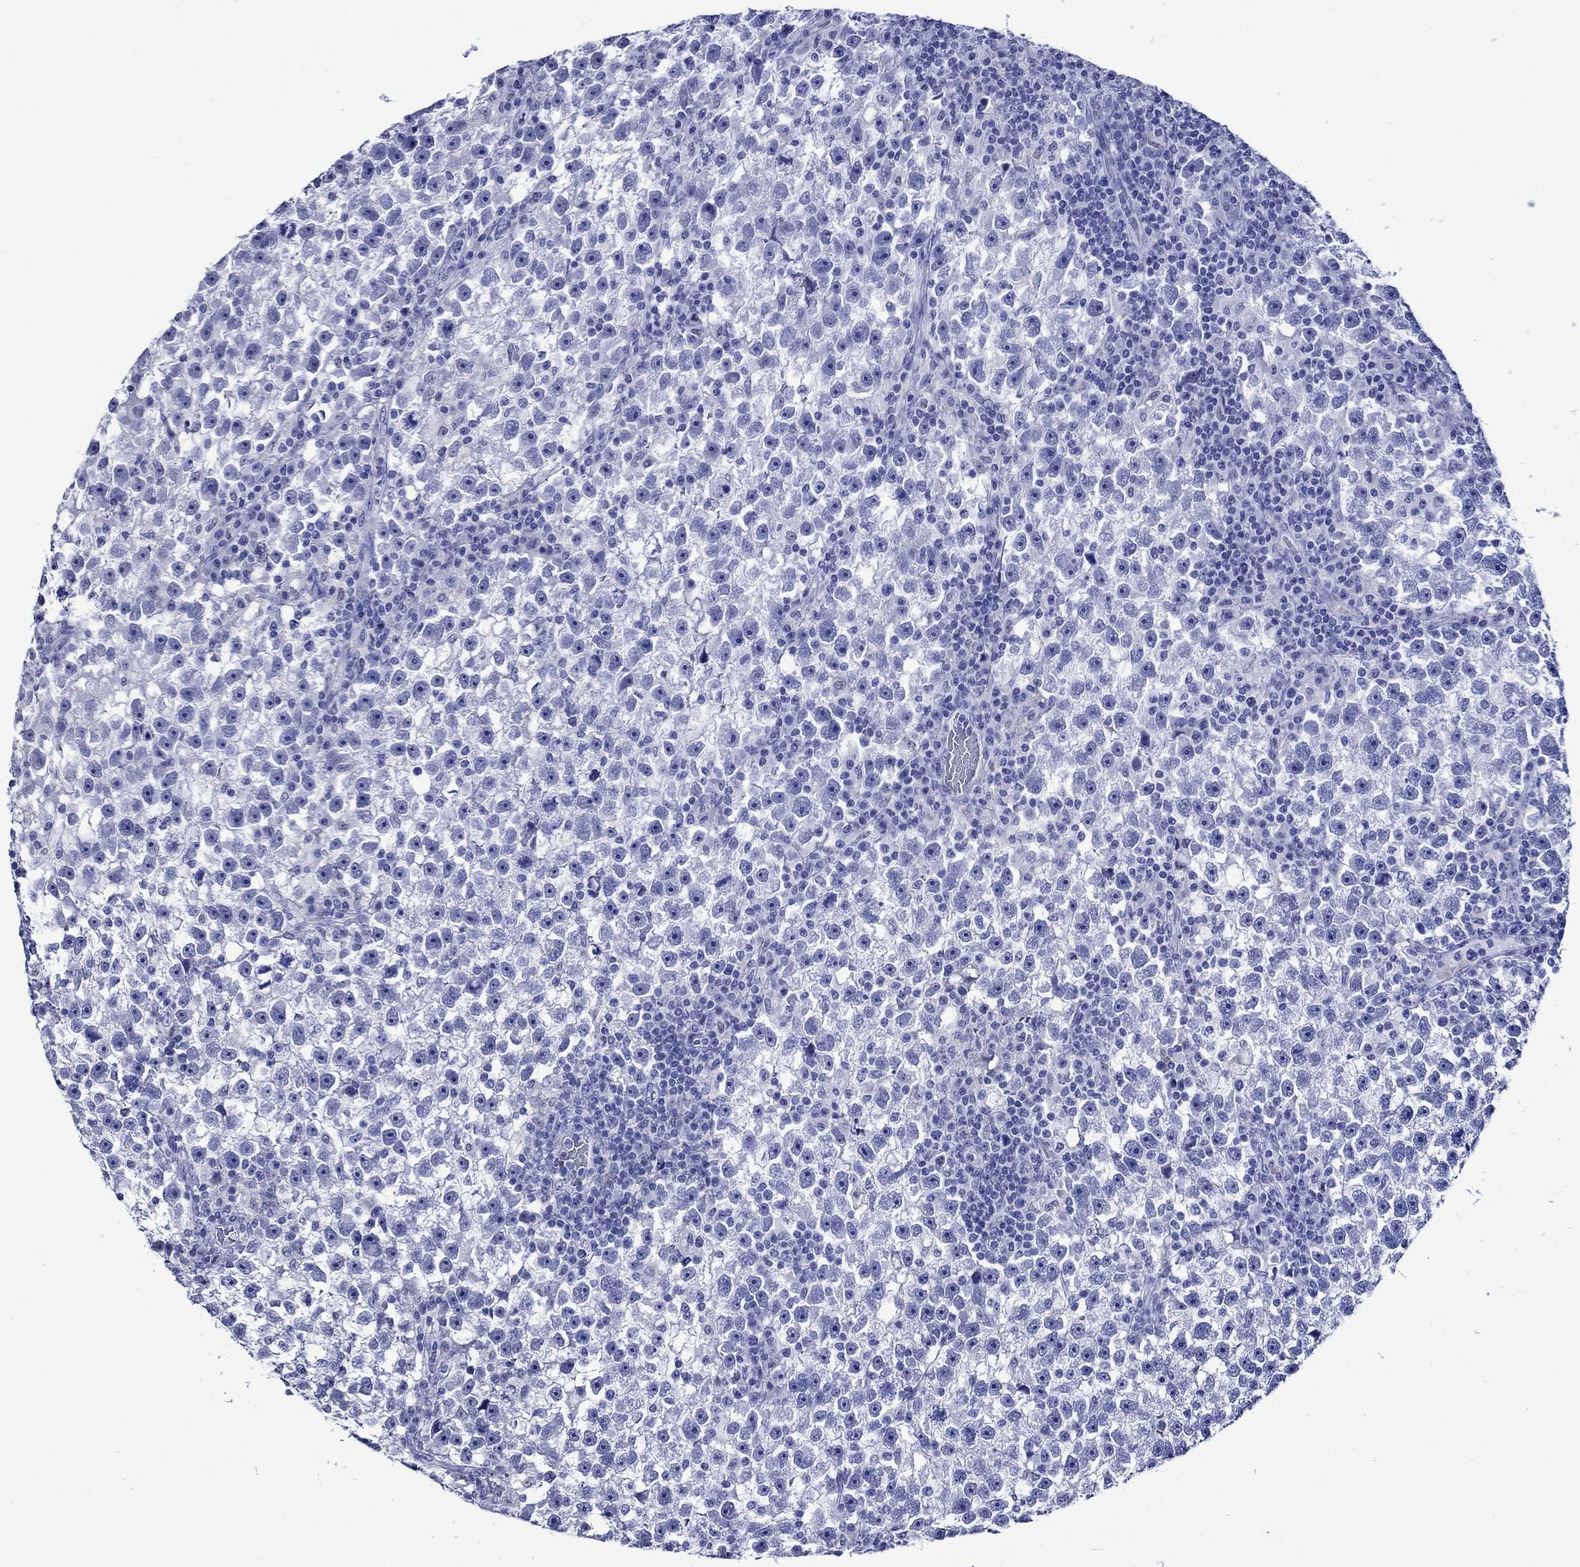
{"staining": {"intensity": "negative", "quantity": "none", "location": "none"}, "tissue": "testis cancer", "cell_type": "Tumor cells", "image_type": "cancer", "snomed": [{"axis": "morphology", "description": "Seminoma, NOS"}, {"axis": "topography", "description": "Testis"}], "caption": "Histopathology image shows no protein expression in tumor cells of testis cancer (seminoma) tissue. (DAB IHC, high magnification).", "gene": "CRYAB", "patient": {"sex": "male", "age": 47}}